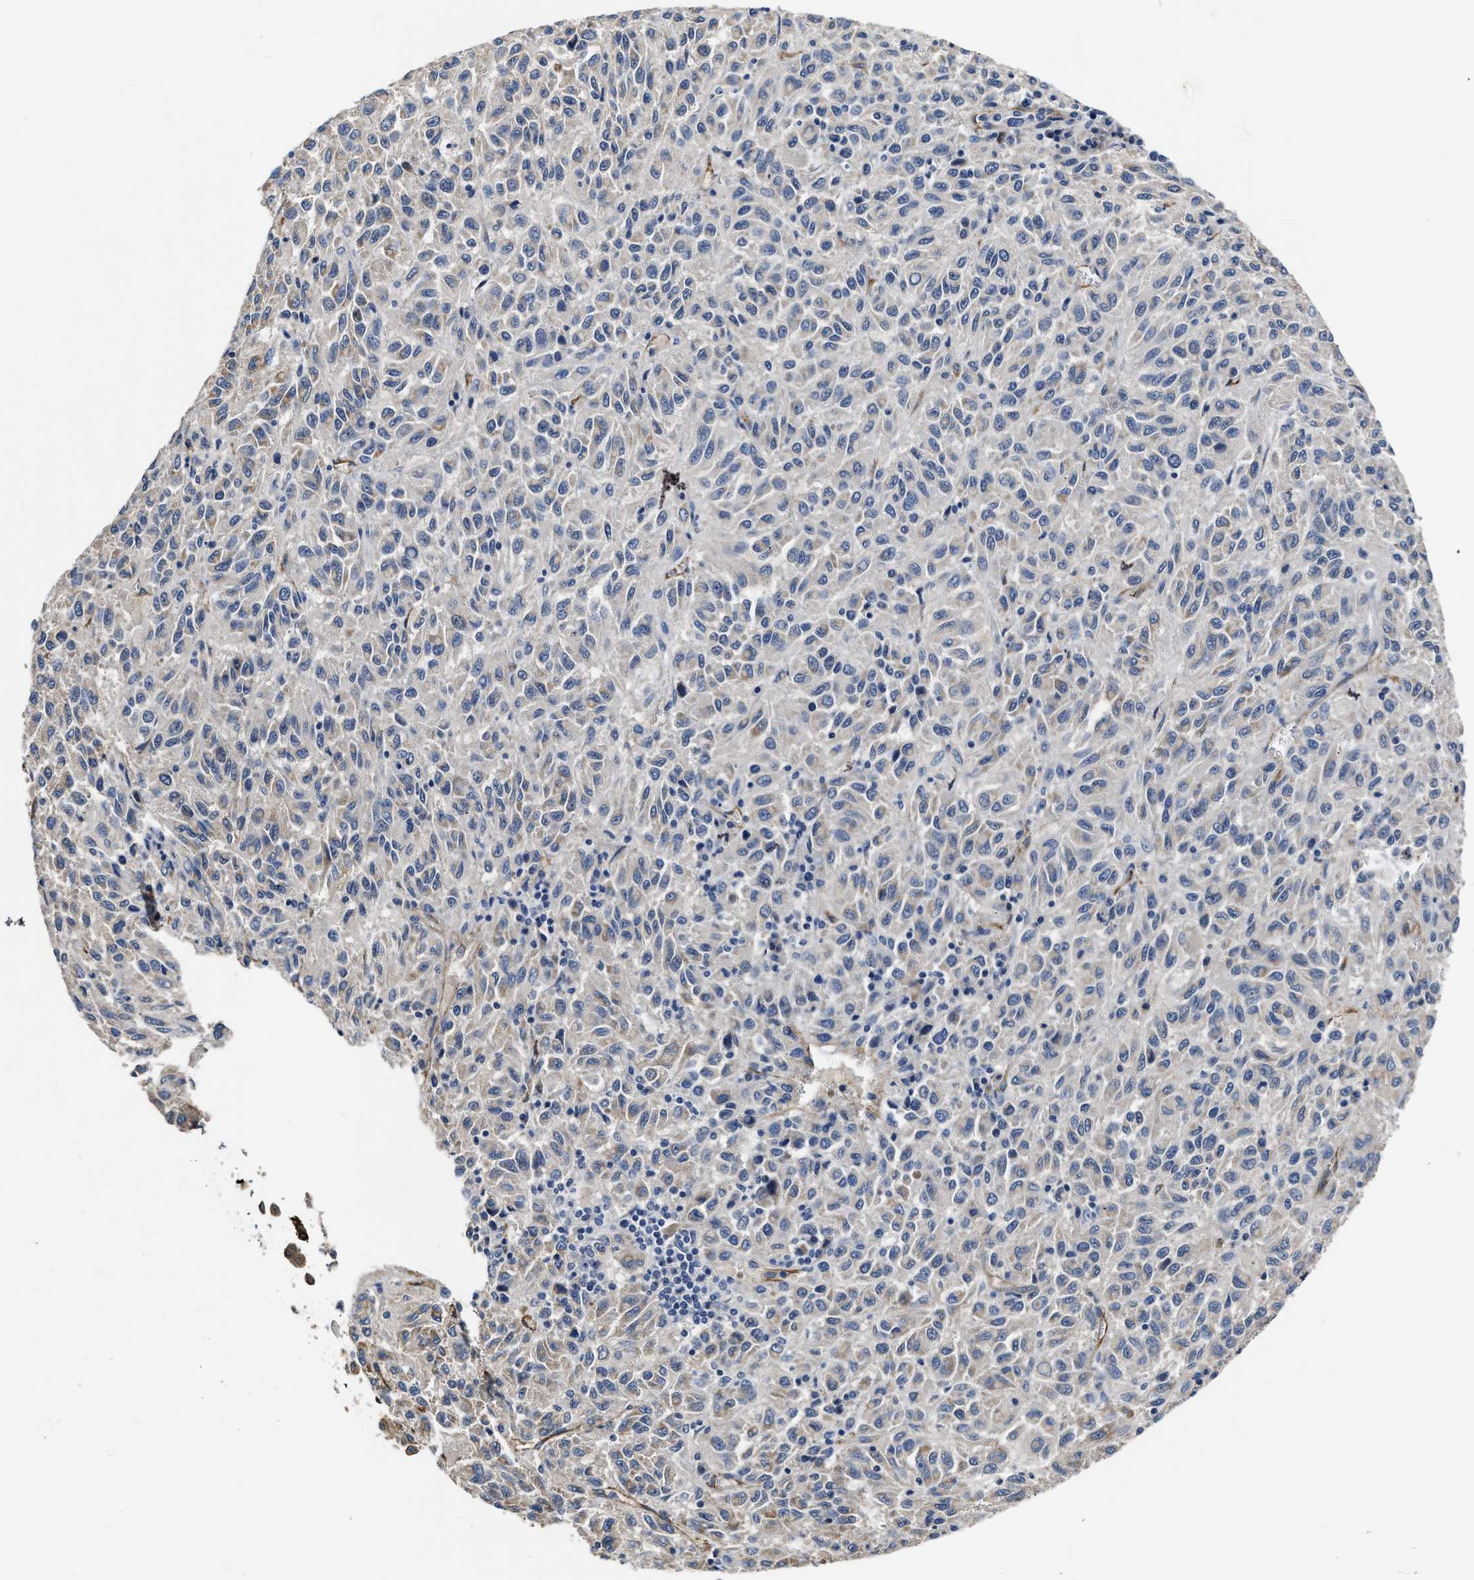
{"staining": {"intensity": "weak", "quantity": "<25%", "location": "cytoplasmic/membranous"}, "tissue": "melanoma", "cell_type": "Tumor cells", "image_type": "cancer", "snomed": [{"axis": "morphology", "description": "Malignant melanoma, Metastatic site"}, {"axis": "topography", "description": "Lung"}], "caption": "High magnification brightfield microscopy of malignant melanoma (metastatic site) stained with DAB (3,3'-diaminobenzidine) (brown) and counterstained with hematoxylin (blue): tumor cells show no significant positivity.", "gene": "C22orf42", "patient": {"sex": "male", "age": 64}}